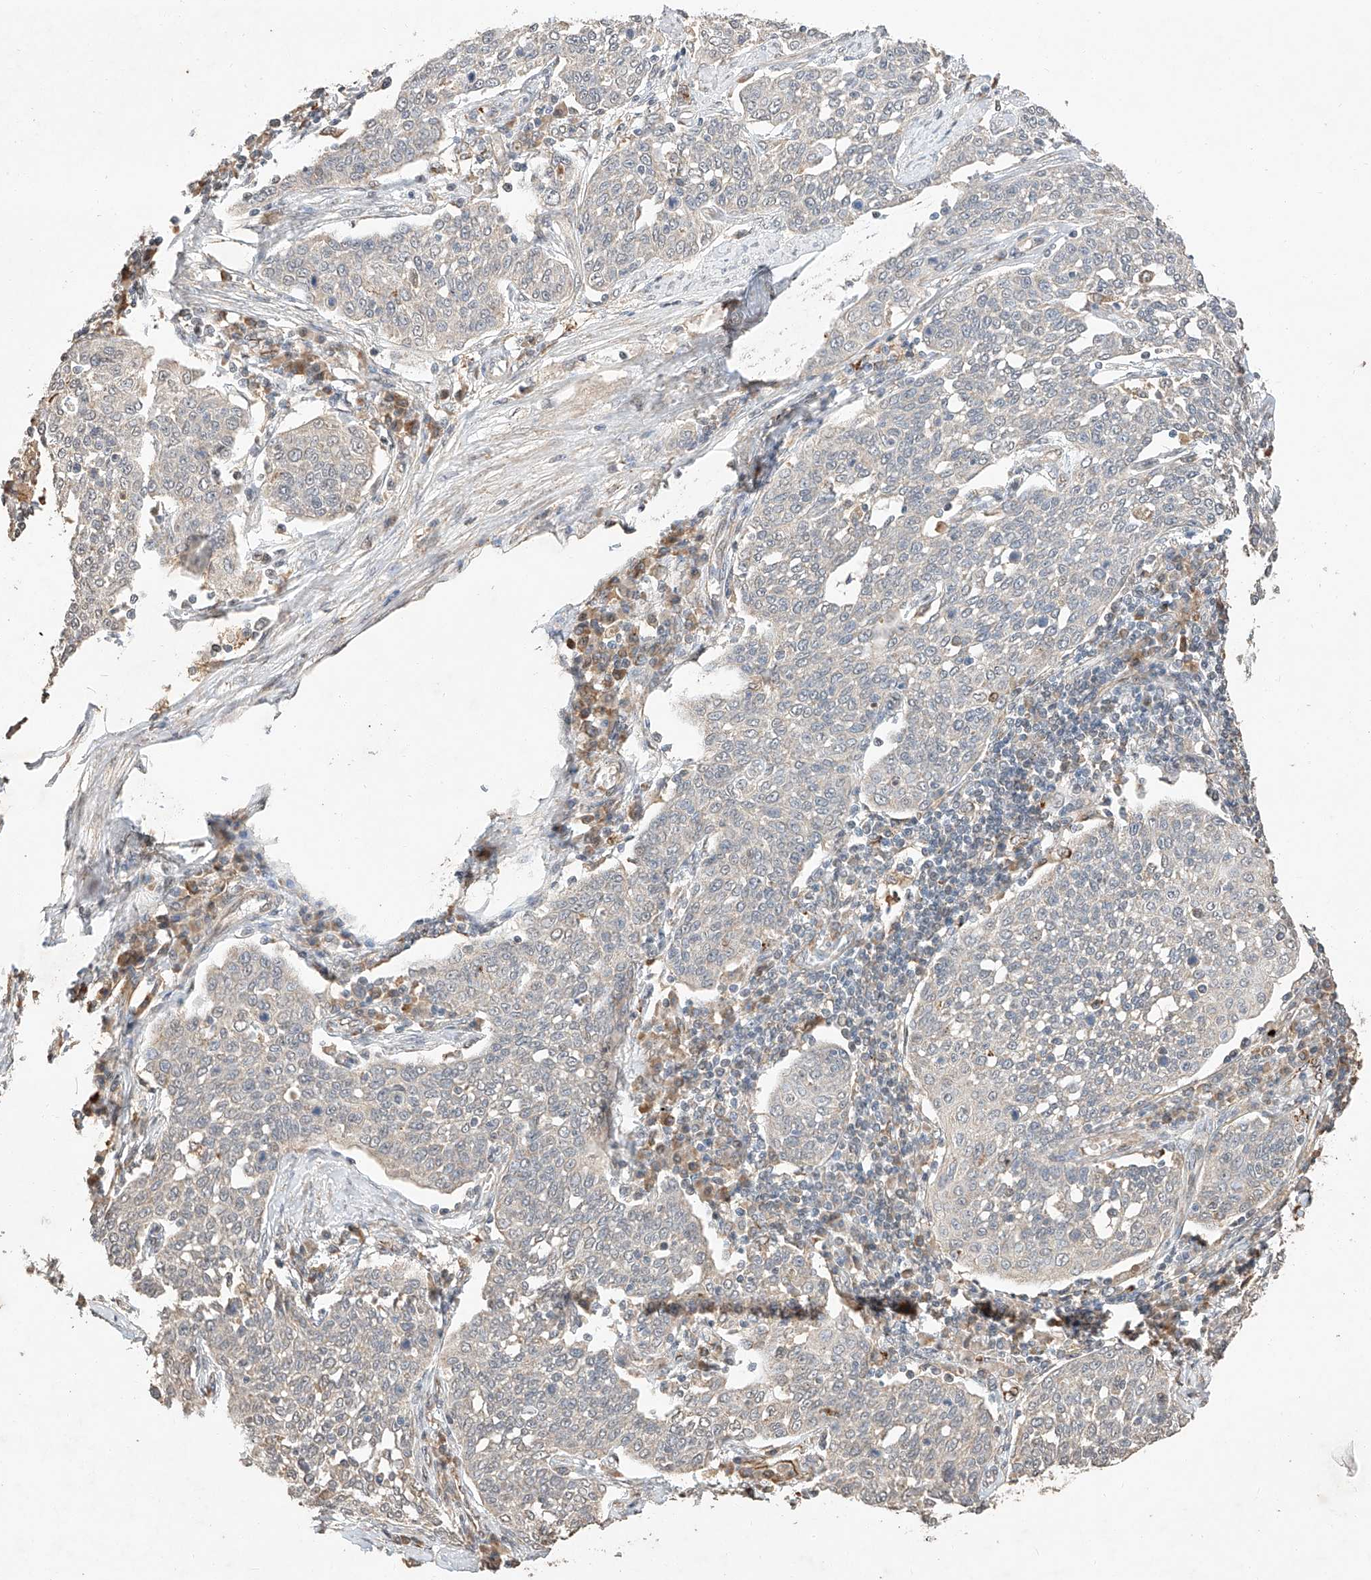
{"staining": {"intensity": "negative", "quantity": "none", "location": "none"}, "tissue": "cervical cancer", "cell_type": "Tumor cells", "image_type": "cancer", "snomed": [{"axis": "morphology", "description": "Squamous cell carcinoma, NOS"}, {"axis": "topography", "description": "Cervix"}], "caption": "This is a photomicrograph of immunohistochemistry staining of cervical squamous cell carcinoma, which shows no positivity in tumor cells.", "gene": "SUSD6", "patient": {"sex": "female", "age": 34}}